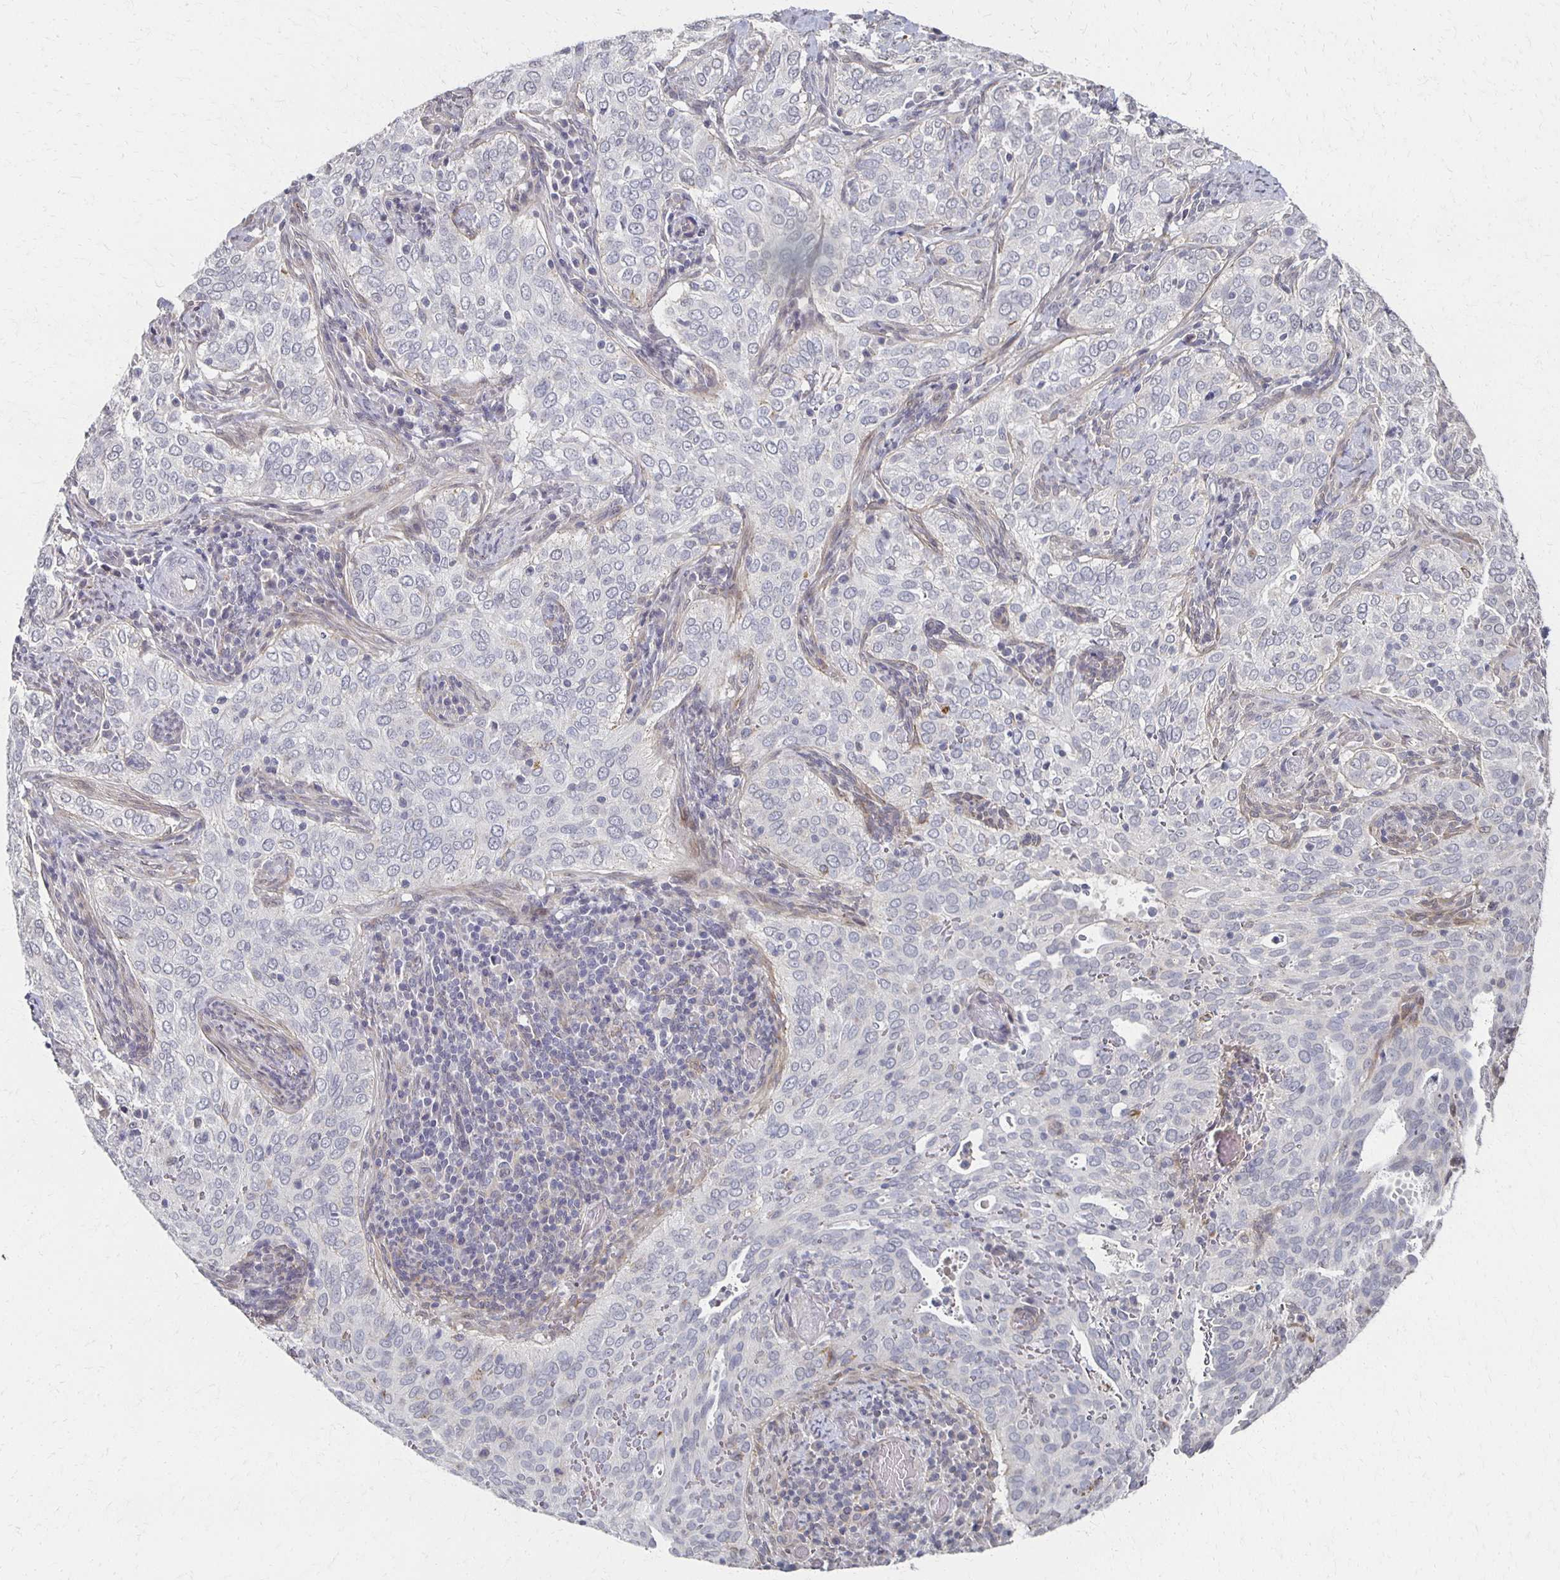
{"staining": {"intensity": "negative", "quantity": "none", "location": "none"}, "tissue": "cervical cancer", "cell_type": "Tumor cells", "image_type": "cancer", "snomed": [{"axis": "morphology", "description": "Squamous cell carcinoma, NOS"}, {"axis": "topography", "description": "Cervix"}], "caption": "IHC of cervical cancer demonstrates no expression in tumor cells.", "gene": "DAB1", "patient": {"sex": "female", "age": 38}}